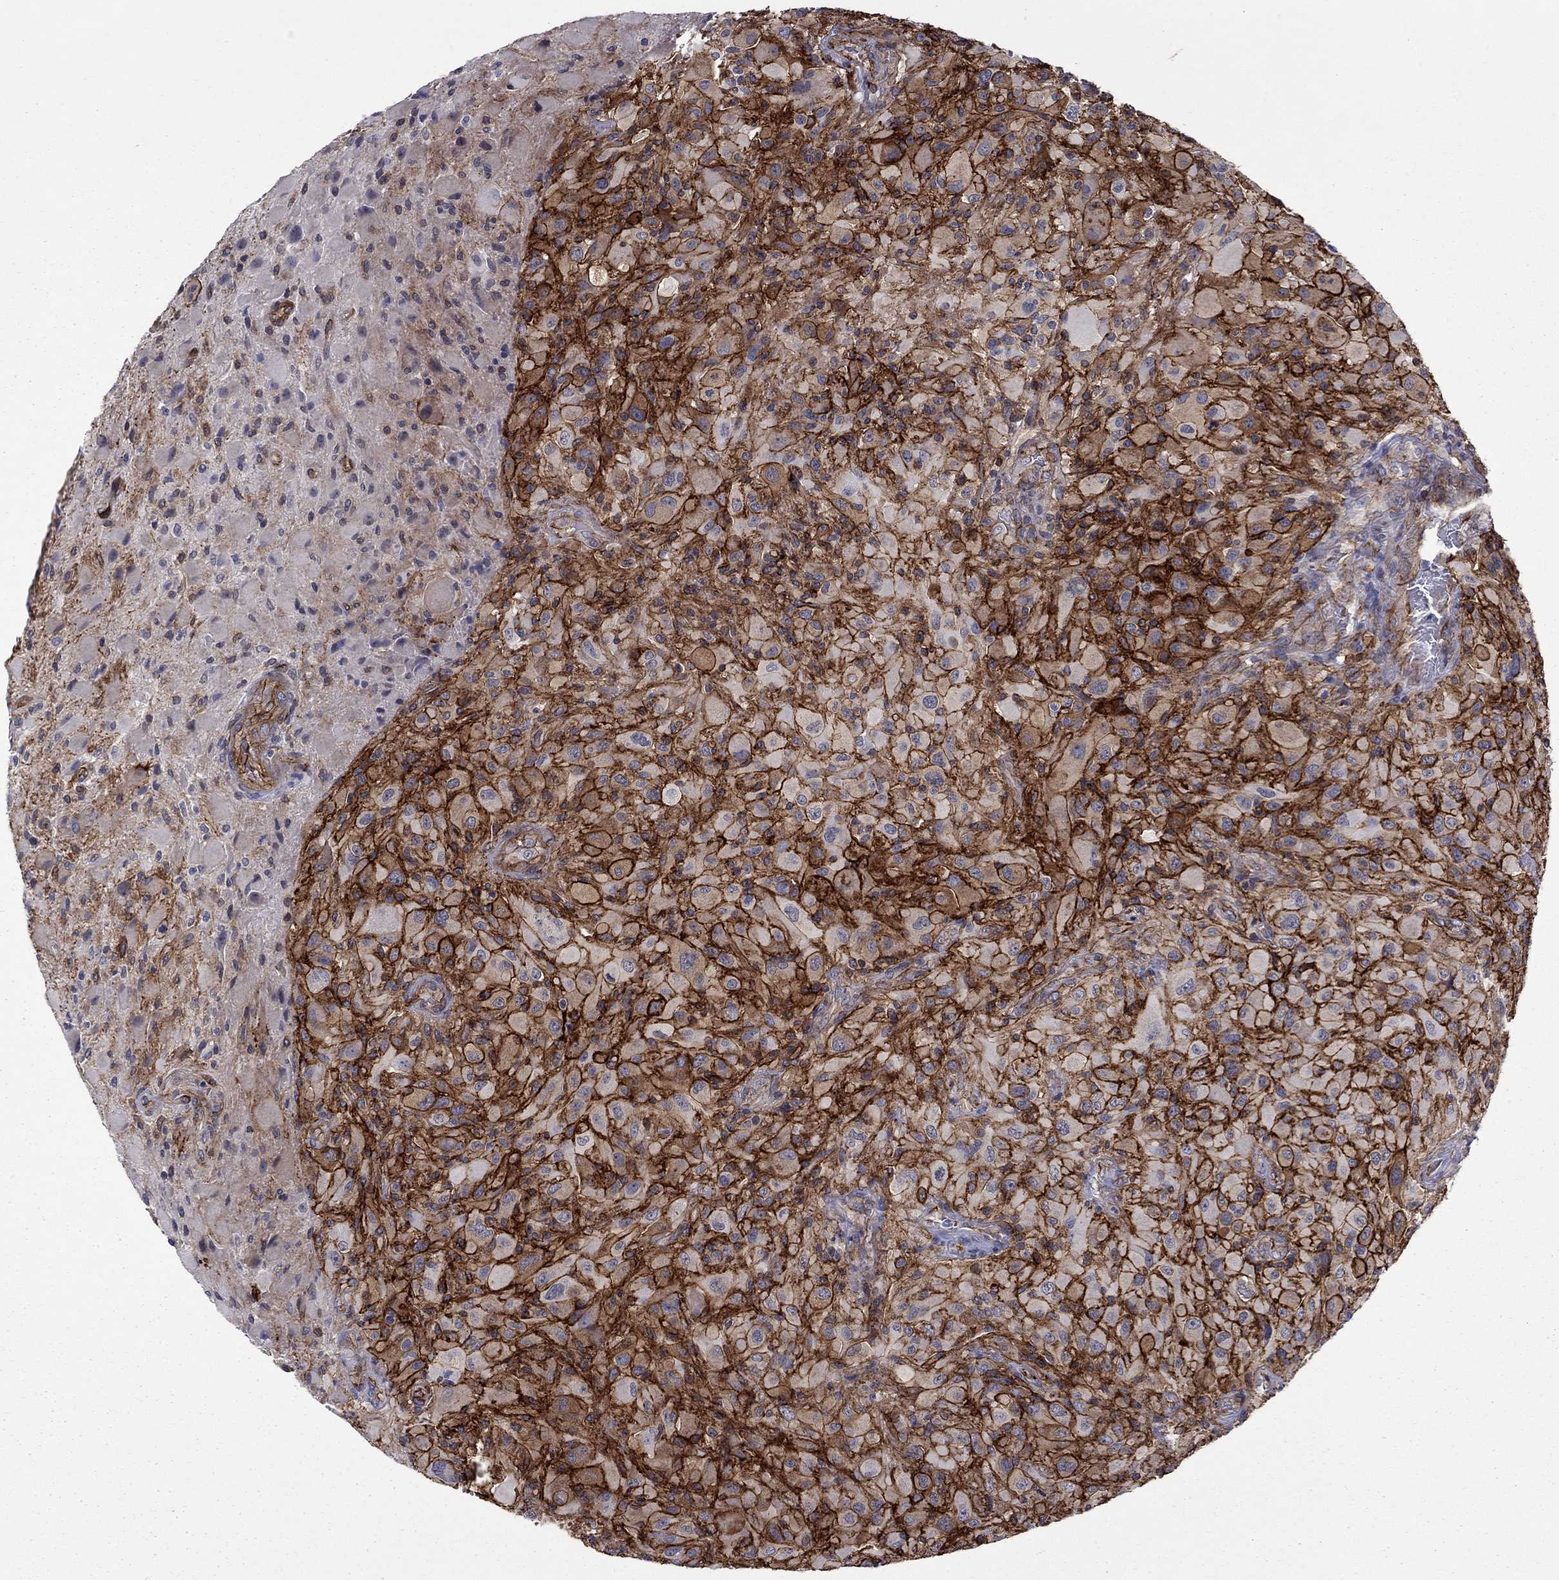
{"staining": {"intensity": "strong", "quantity": ">75%", "location": "cytoplasmic/membranous"}, "tissue": "glioma", "cell_type": "Tumor cells", "image_type": "cancer", "snomed": [{"axis": "morphology", "description": "Glioma, malignant, High grade"}, {"axis": "topography", "description": "Cerebral cortex"}], "caption": "Immunohistochemistry histopathology image of neoplastic tissue: human glioma stained using immunohistochemistry (IHC) demonstrates high levels of strong protein expression localized specifically in the cytoplasmic/membranous of tumor cells, appearing as a cytoplasmic/membranous brown color.", "gene": "LMO7", "patient": {"sex": "male", "age": 35}}